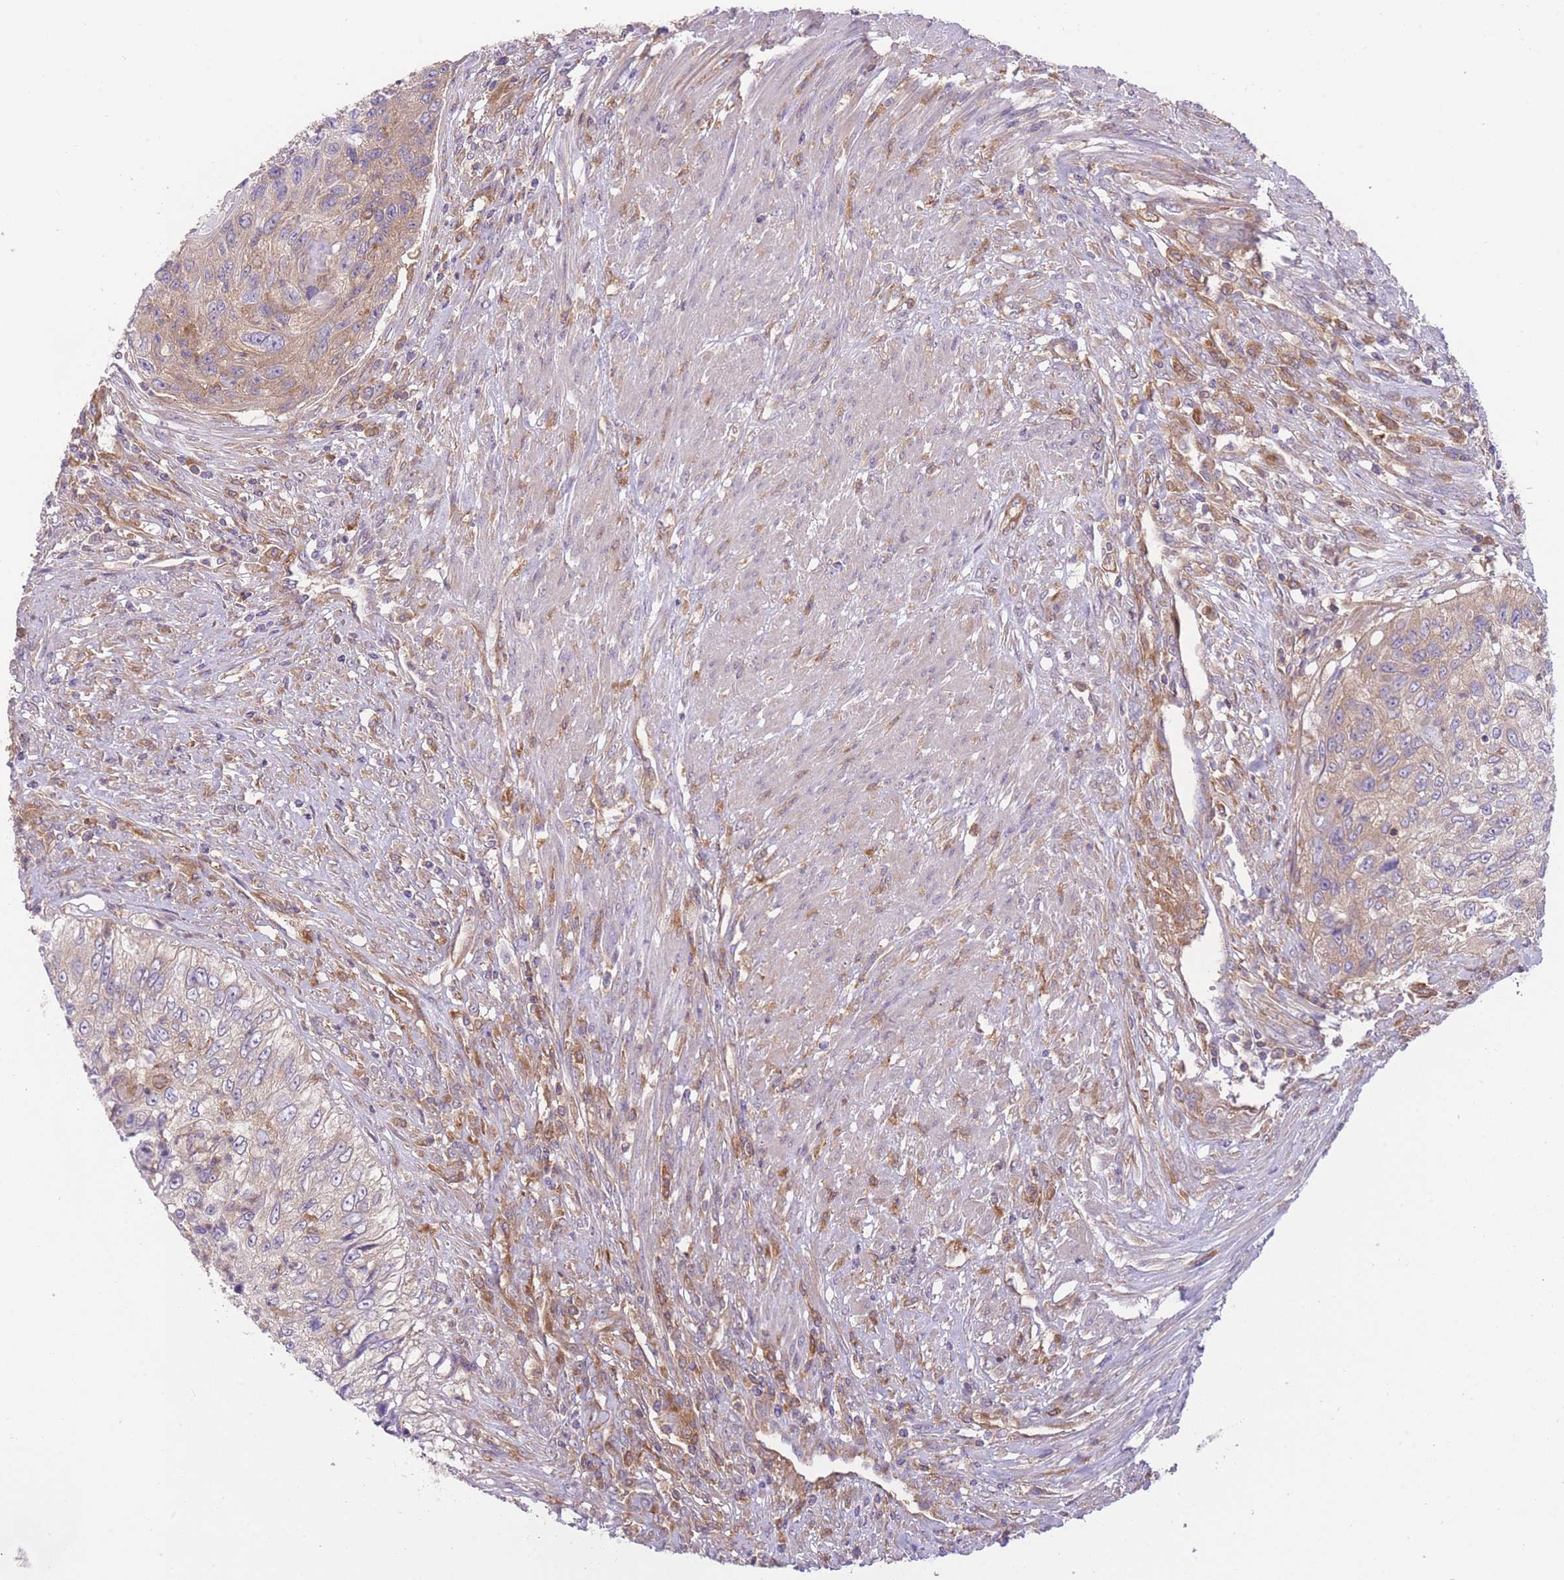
{"staining": {"intensity": "weak", "quantity": "<25%", "location": "cytoplasmic/membranous"}, "tissue": "urothelial cancer", "cell_type": "Tumor cells", "image_type": "cancer", "snomed": [{"axis": "morphology", "description": "Urothelial carcinoma, High grade"}, {"axis": "topography", "description": "Urinary bladder"}], "caption": "IHC histopathology image of neoplastic tissue: high-grade urothelial carcinoma stained with DAB reveals no significant protein positivity in tumor cells.", "gene": "PRKAR1A", "patient": {"sex": "female", "age": 60}}